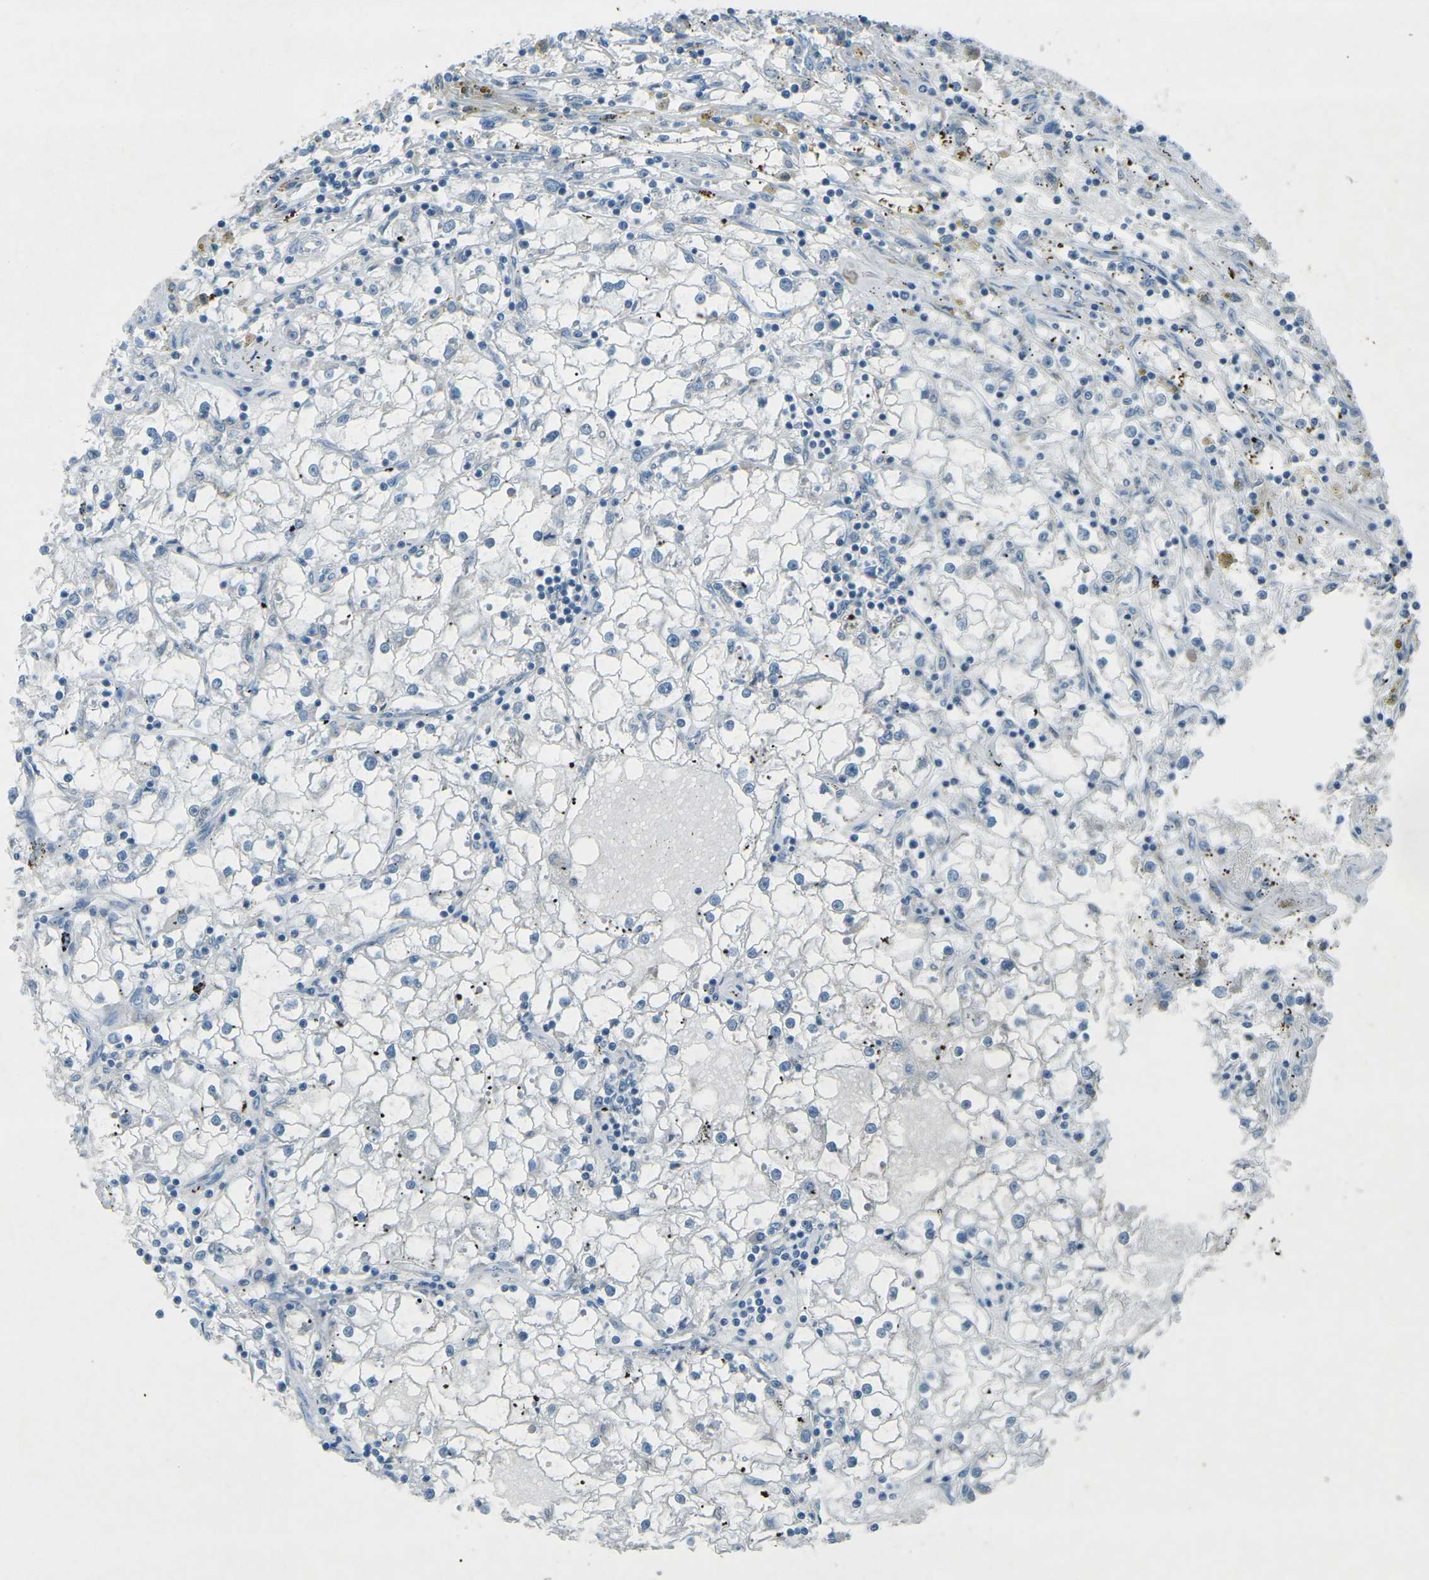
{"staining": {"intensity": "negative", "quantity": "none", "location": "none"}, "tissue": "renal cancer", "cell_type": "Tumor cells", "image_type": "cancer", "snomed": [{"axis": "morphology", "description": "Adenocarcinoma, NOS"}, {"axis": "topography", "description": "Kidney"}], "caption": "High power microscopy micrograph of an immunohistochemistry (IHC) micrograph of renal cancer, revealing no significant expression in tumor cells.", "gene": "PRKCA", "patient": {"sex": "male", "age": 56}}